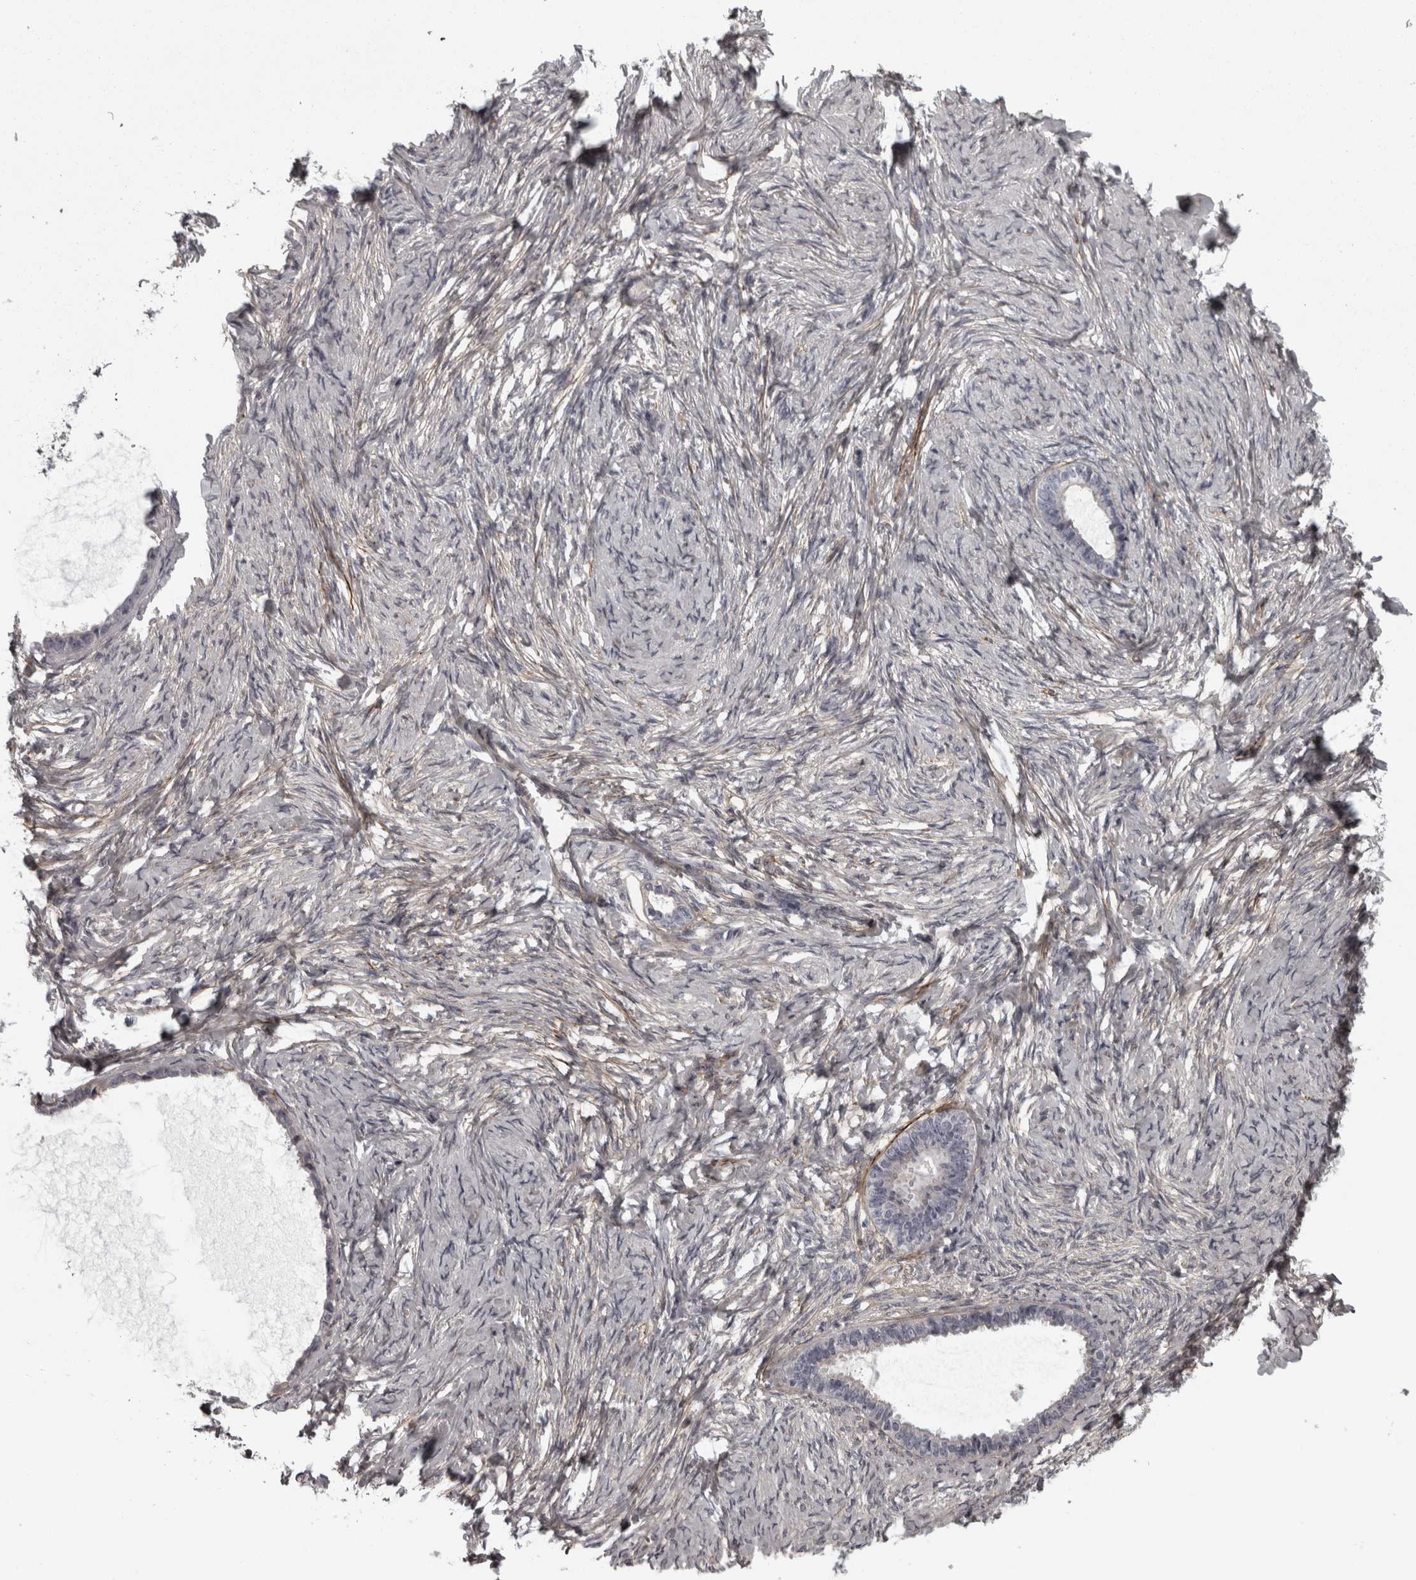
{"staining": {"intensity": "negative", "quantity": "none", "location": "none"}, "tissue": "ovarian cancer", "cell_type": "Tumor cells", "image_type": "cancer", "snomed": [{"axis": "morphology", "description": "Cystadenocarcinoma, serous, NOS"}, {"axis": "topography", "description": "Ovary"}], "caption": "Histopathology image shows no protein expression in tumor cells of ovarian serous cystadenocarcinoma tissue. (Brightfield microscopy of DAB IHC at high magnification).", "gene": "RSU1", "patient": {"sex": "female", "age": 79}}